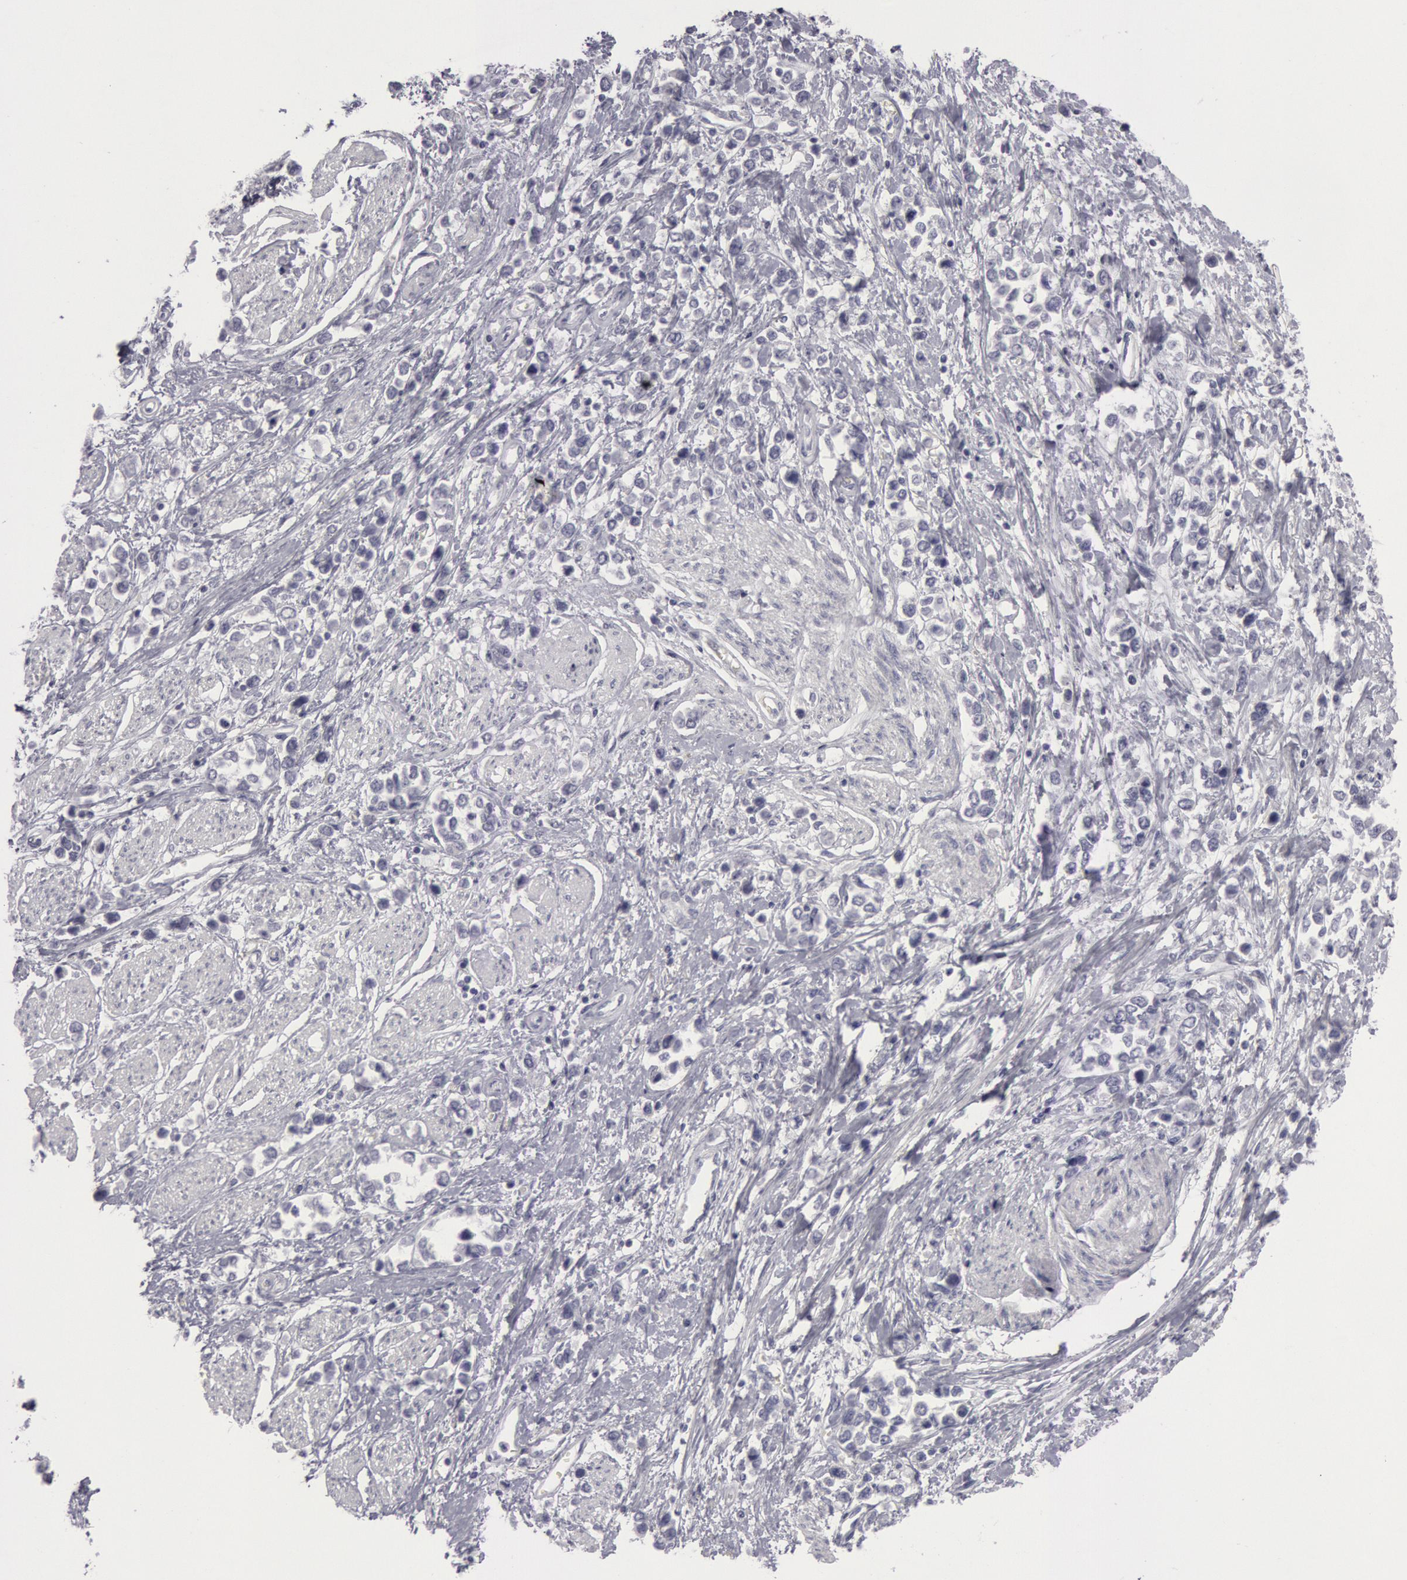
{"staining": {"intensity": "negative", "quantity": "none", "location": "none"}, "tissue": "stomach cancer", "cell_type": "Tumor cells", "image_type": "cancer", "snomed": [{"axis": "morphology", "description": "Adenocarcinoma, NOS"}, {"axis": "topography", "description": "Stomach, upper"}], "caption": "IHC image of neoplastic tissue: stomach adenocarcinoma stained with DAB (3,3'-diaminobenzidine) displays no significant protein positivity in tumor cells. (Immunohistochemistry, brightfield microscopy, high magnification).", "gene": "KRT16", "patient": {"sex": "male", "age": 76}}